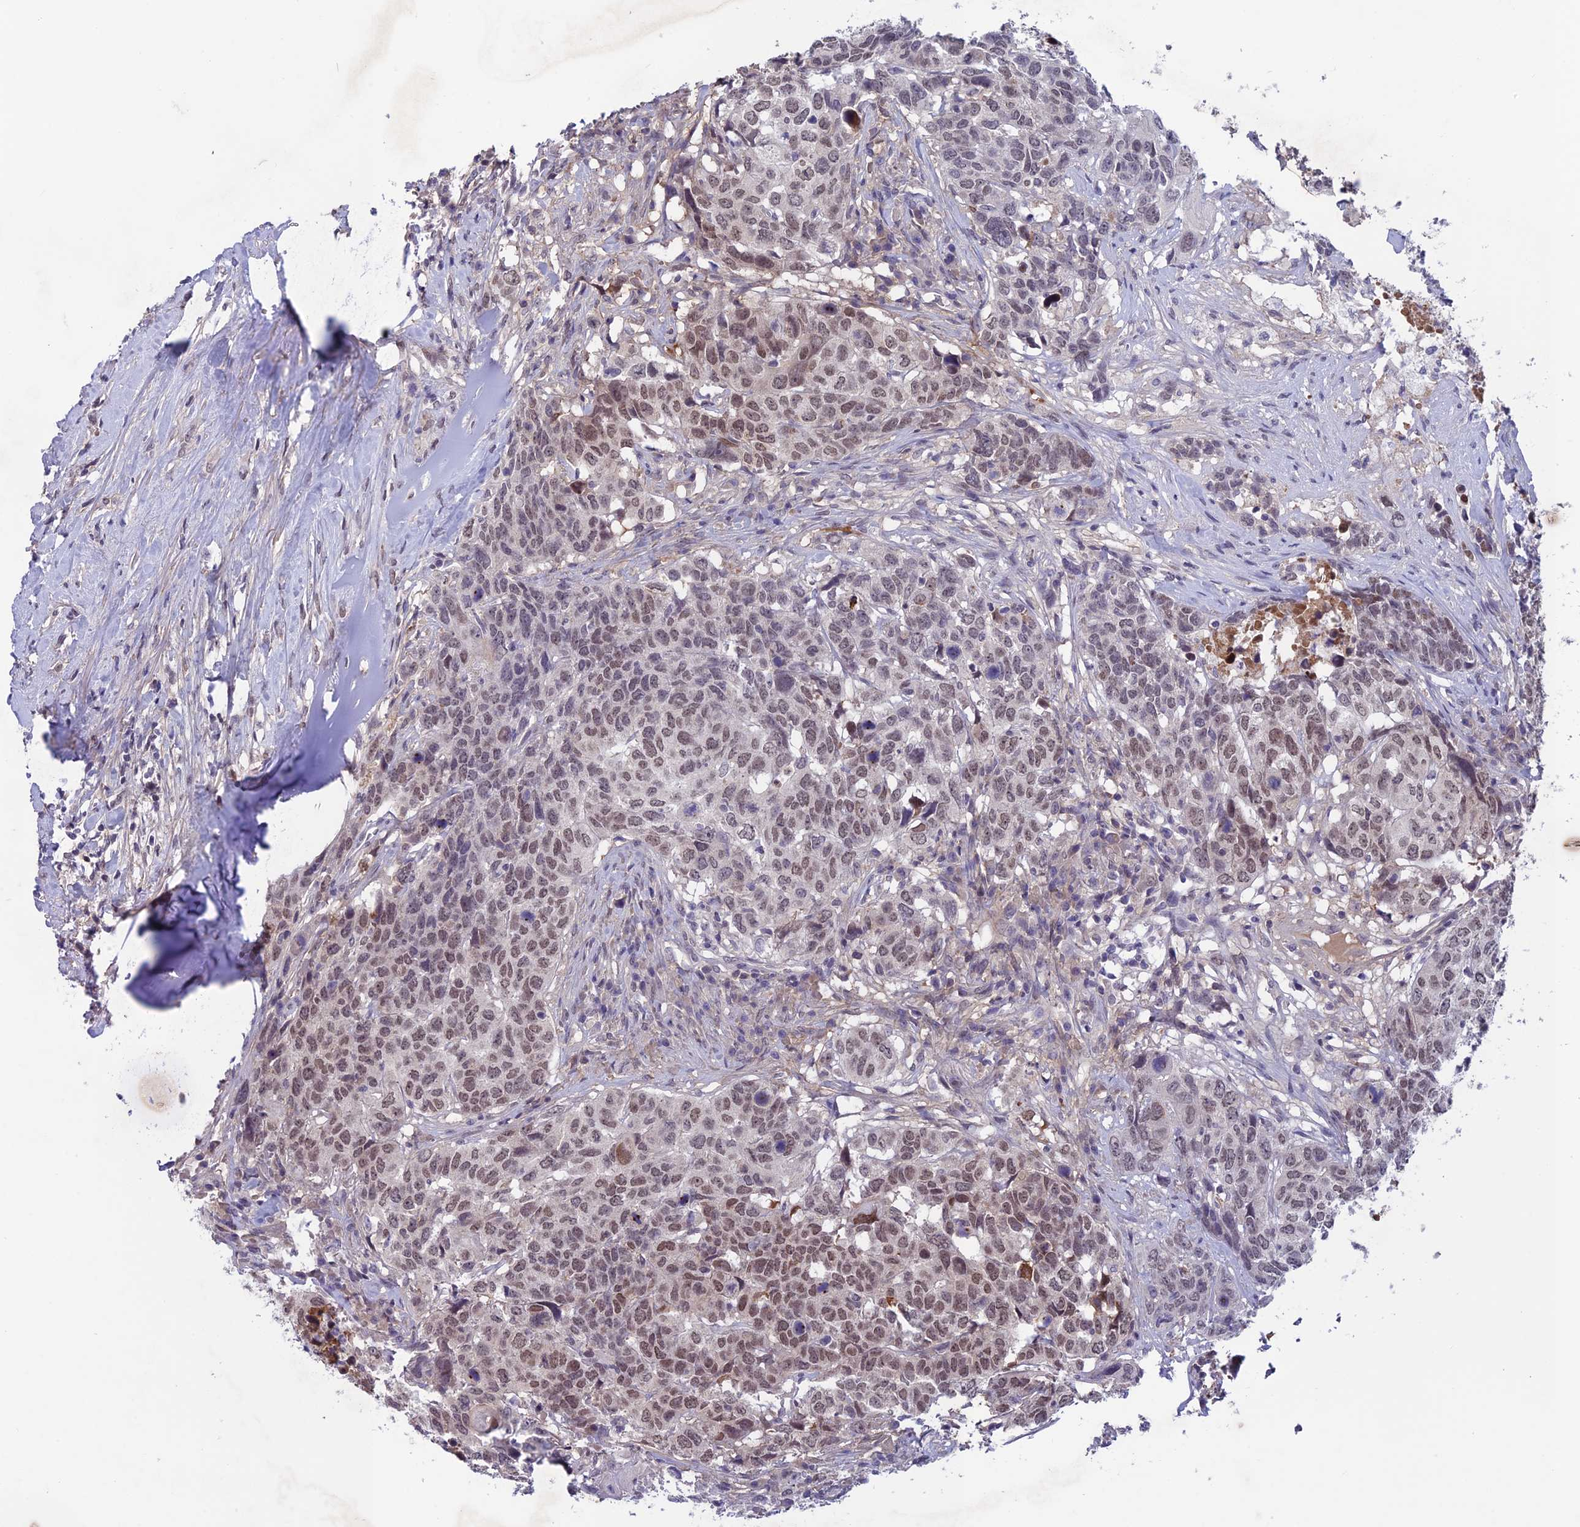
{"staining": {"intensity": "weak", "quantity": "25%-75%", "location": "nuclear"}, "tissue": "head and neck cancer", "cell_type": "Tumor cells", "image_type": "cancer", "snomed": [{"axis": "morphology", "description": "Squamous cell carcinoma, NOS"}, {"axis": "topography", "description": "Head-Neck"}], "caption": "Immunohistochemistry of squamous cell carcinoma (head and neck) shows low levels of weak nuclear staining in about 25%-75% of tumor cells.", "gene": "FKBPL", "patient": {"sex": "male", "age": 66}}